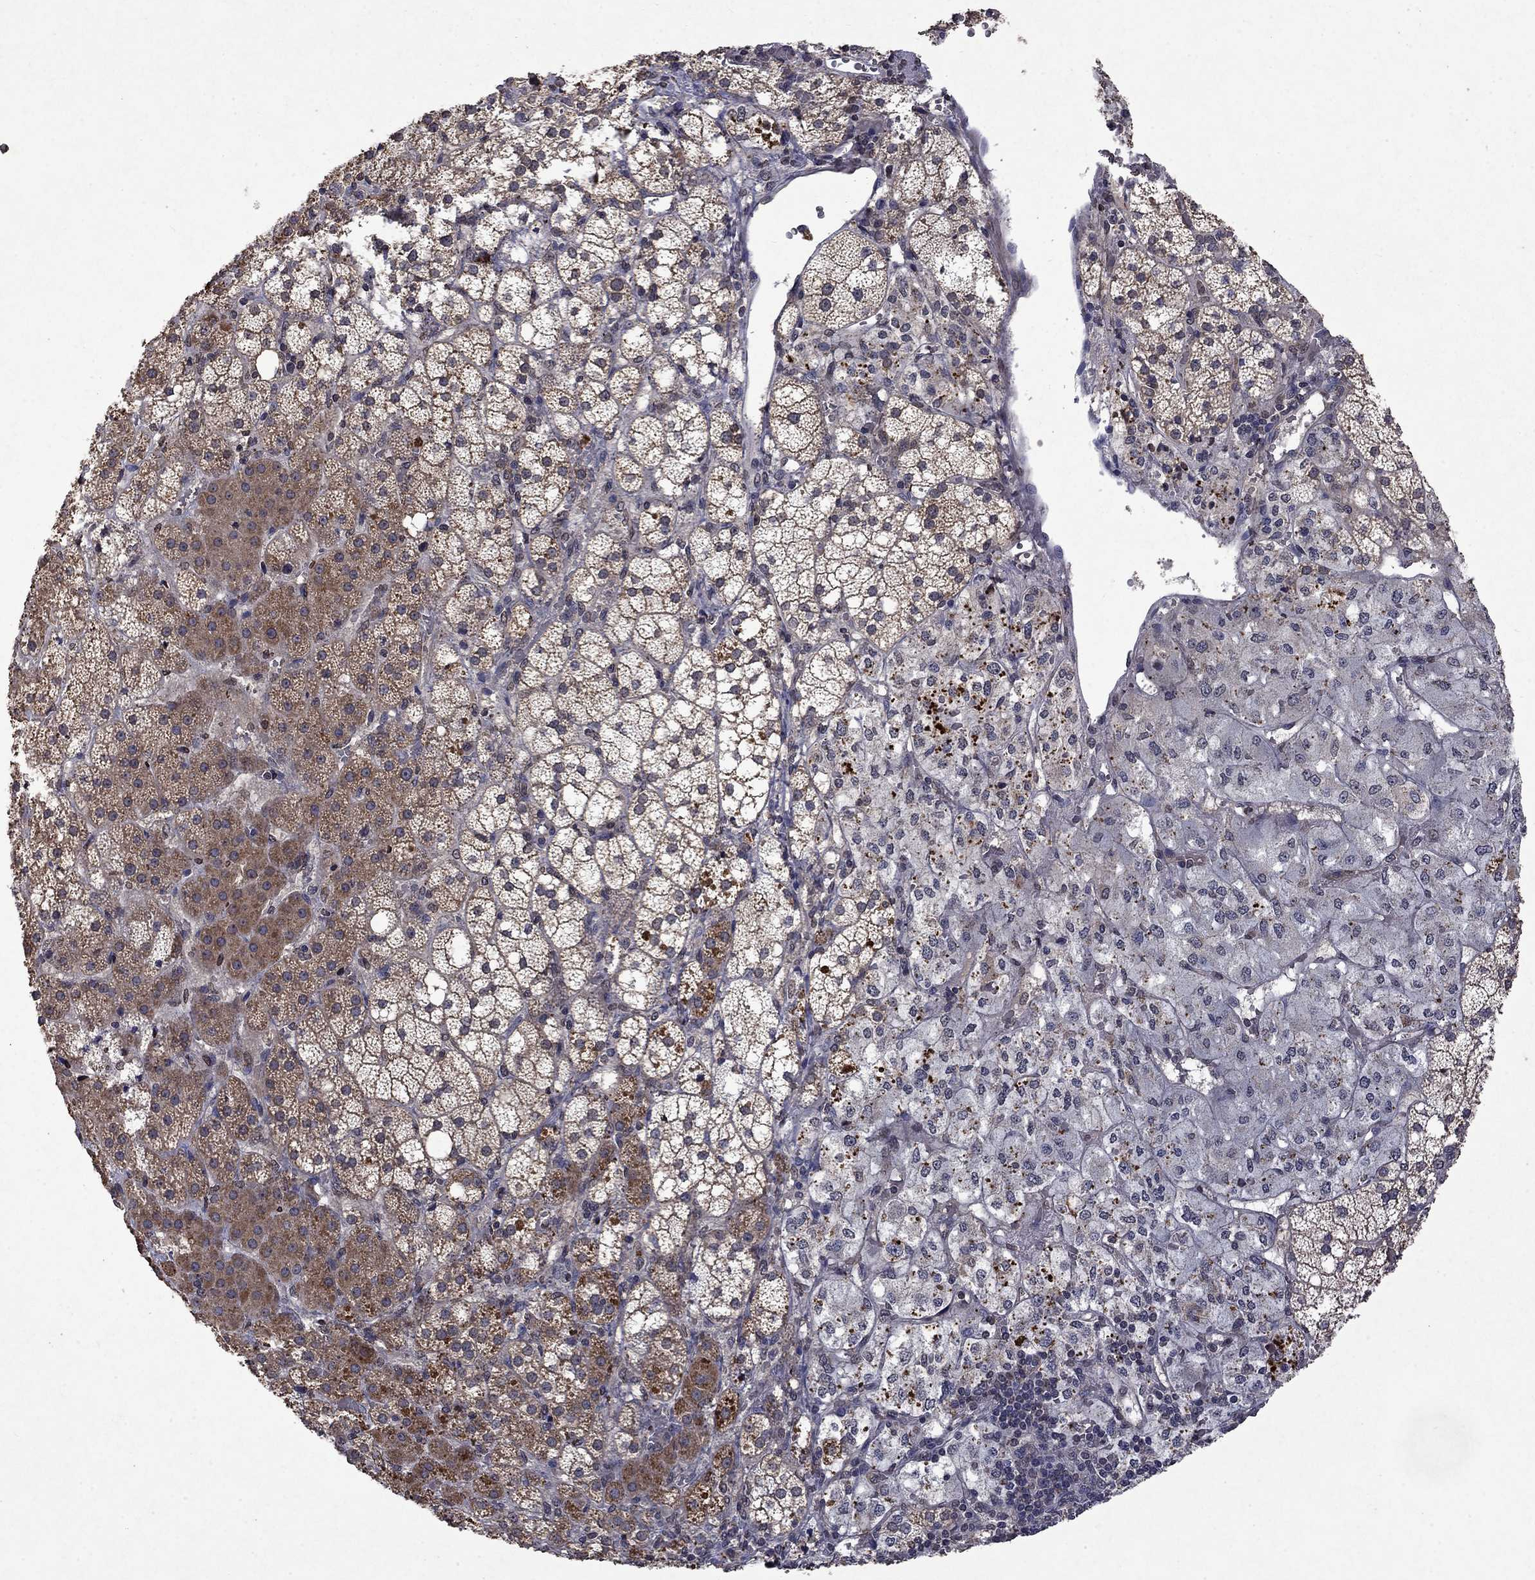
{"staining": {"intensity": "strong", "quantity": "<25%", "location": "cytoplasmic/membranous"}, "tissue": "adrenal gland", "cell_type": "Glandular cells", "image_type": "normal", "snomed": [{"axis": "morphology", "description": "Normal tissue, NOS"}, {"axis": "topography", "description": "Adrenal gland"}], "caption": "Brown immunohistochemical staining in unremarkable human adrenal gland exhibits strong cytoplasmic/membranous expression in about <25% of glandular cells. The staining was performed using DAB, with brown indicating positive protein expression. Nuclei are stained blue with hematoxylin.", "gene": "TTC38", "patient": {"sex": "male", "age": 53}}